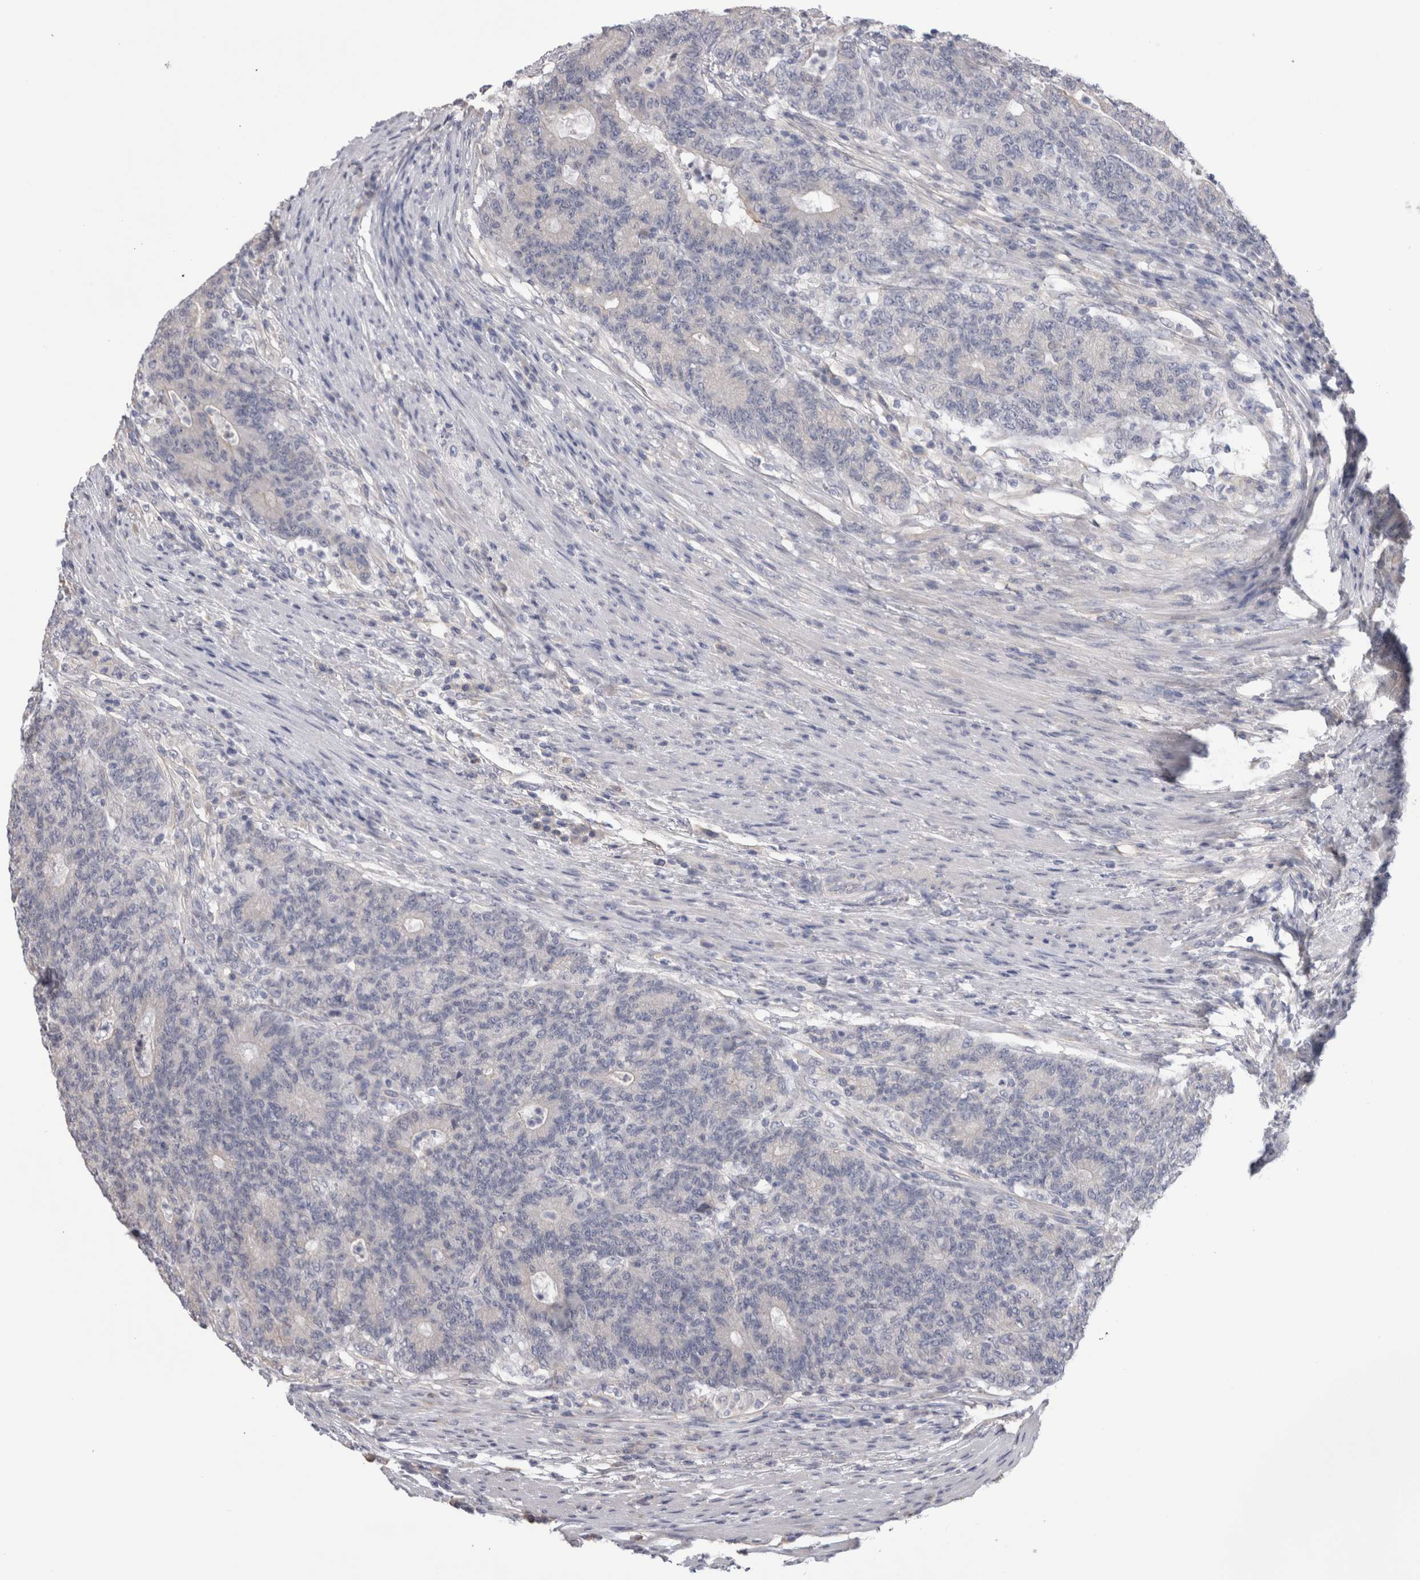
{"staining": {"intensity": "negative", "quantity": "none", "location": "none"}, "tissue": "colorectal cancer", "cell_type": "Tumor cells", "image_type": "cancer", "snomed": [{"axis": "morphology", "description": "Normal tissue, NOS"}, {"axis": "morphology", "description": "Adenocarcinoma, NOS"}, {"axis": "topography", "description": "Colon"}], "caption": "Adenocarcinoma (colorectal) was stained to show a protein in brown. There is no significant staining in tumor cells.", "gene": "SMAP2", "patient": {"sex": "female", "age": 75}}